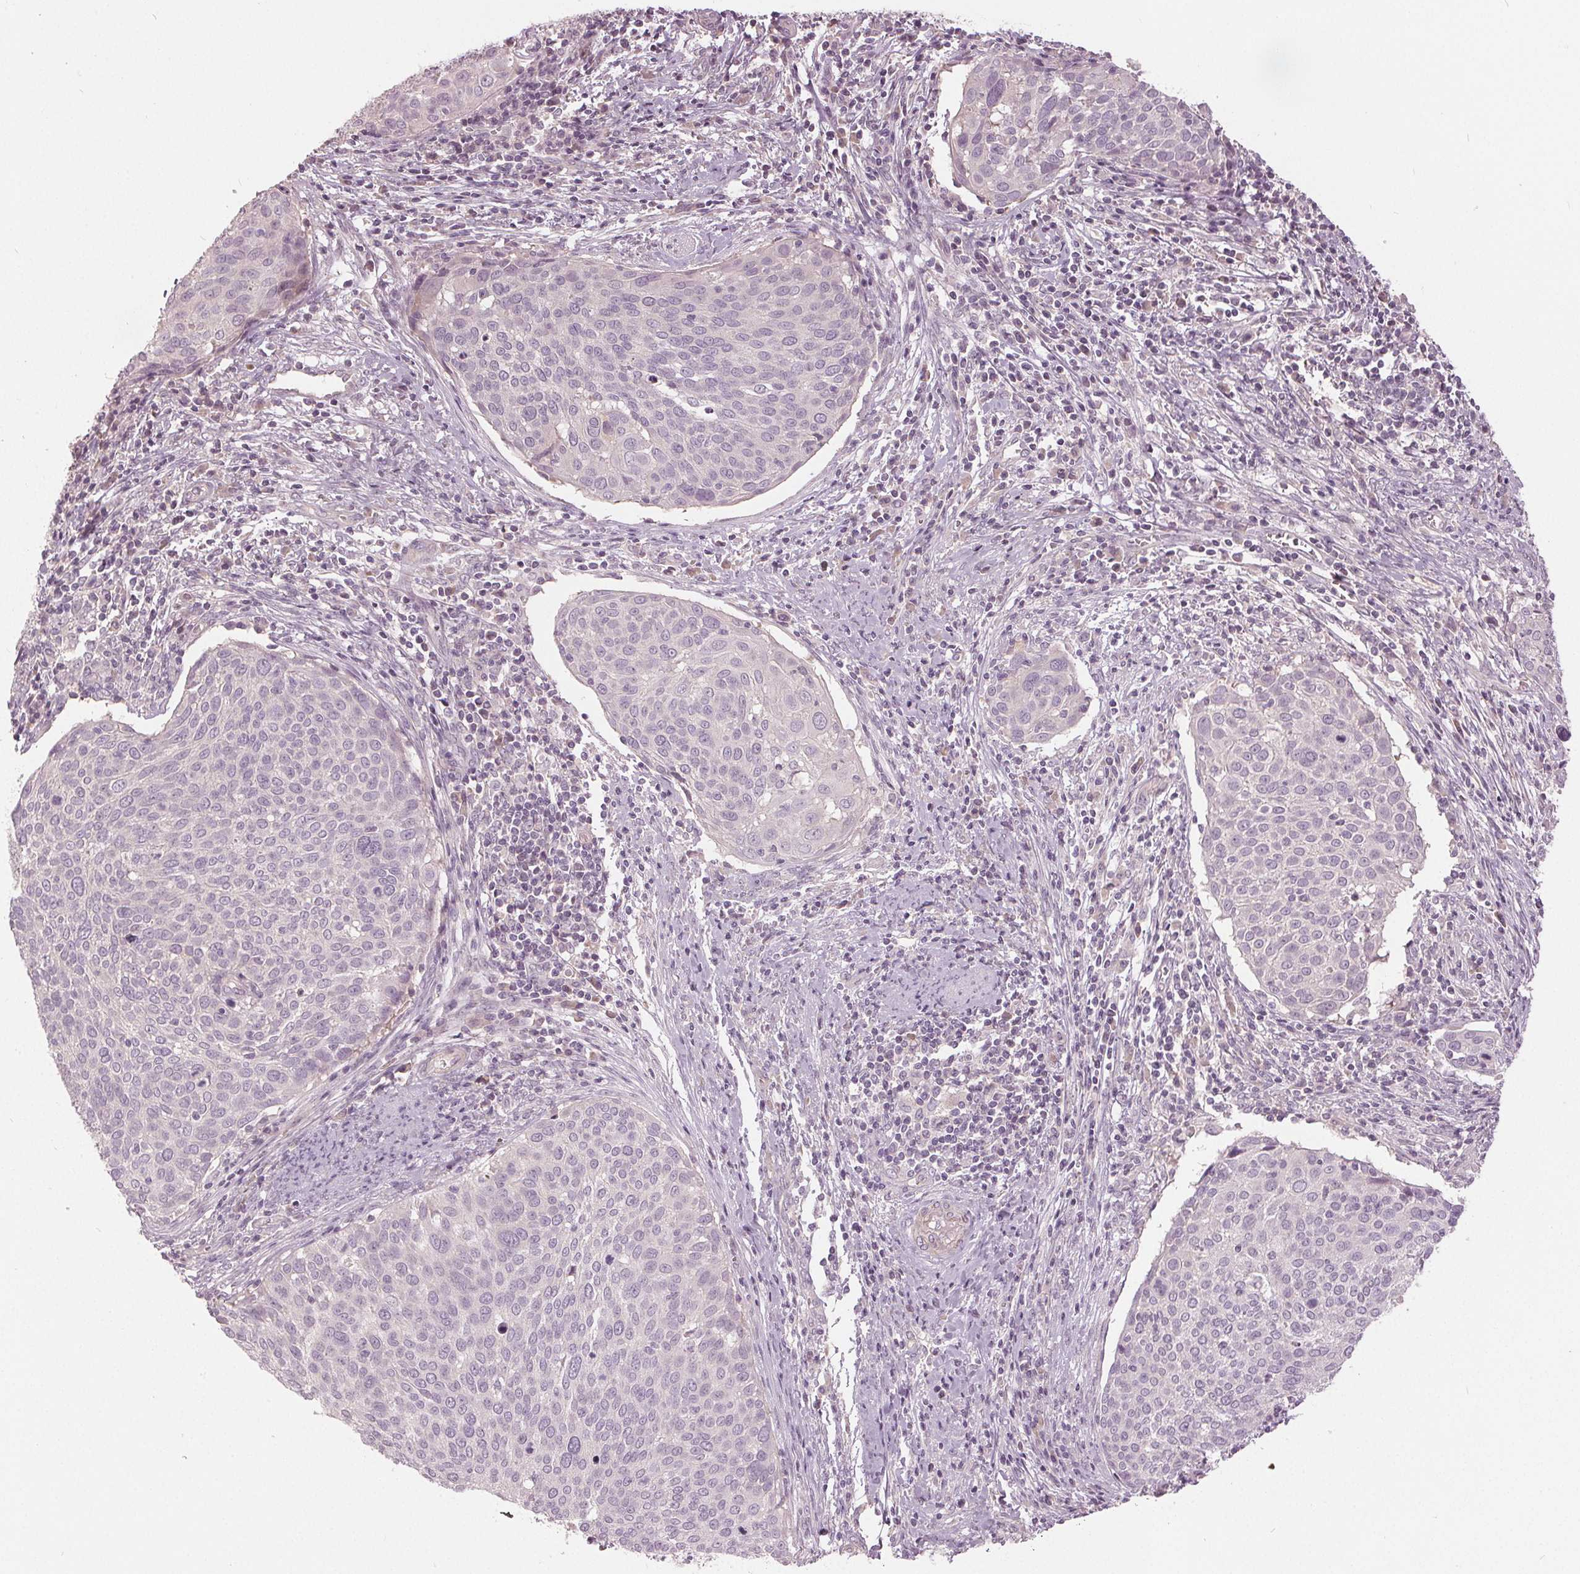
{"staining": {"intensity": "negative", "quantity": "none", "location": "none"}, "tissue": "cervical cancer", "cell_type": "Tumor cells", "image_type": "cancer", "snomed": [{"axis": "morphology", "description": "Squamous cell carcinoma, NOS"}, {"axis": "topography", "description": "Cervix"}], "caption": "Tumor cells are negative for brown protein staining in cervical cancer (squamous cell carcinoma).", "gene": "KLK13", "patient": {"sex": "female", "age": 39}}